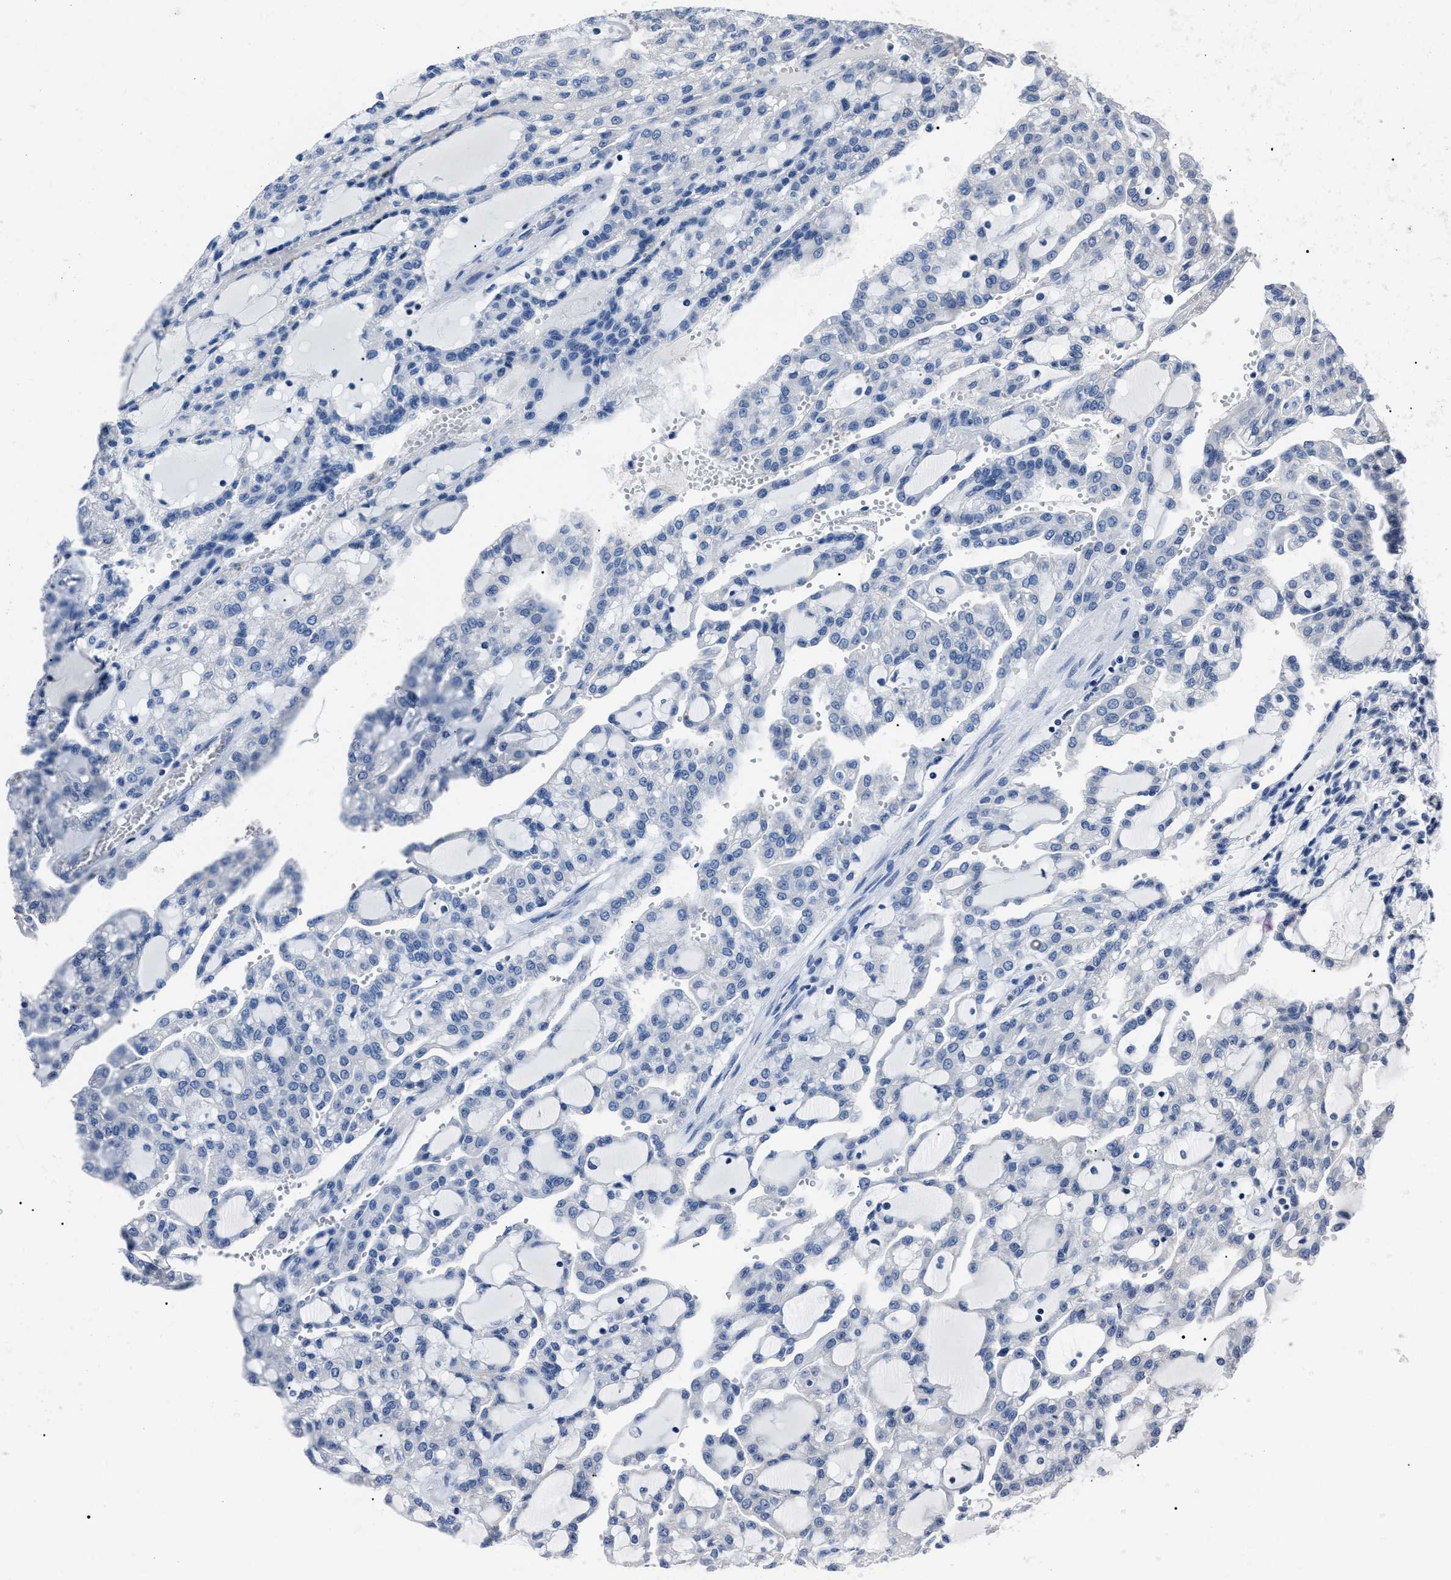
{"staining": {"intensity": "negative", "quantity": "none", "location": "none"}, "tissue": "renal cancer", "cell_type": "Tumor cells", "image_type": "cancer", "snomed": [{"axis": "morphology", "description": "Adenocarcinoma, NOS"}, {"axis": "topography", "description": "Kidney"}], "caption": "DAB (3,3'-diaminobenzidine) immunohistochemical staining of renal cancer displays no significant positivity in tumor cells. (DAB (3,3'-diaminobenzidine) immunohistochemistry (IHC) visualized using brightfield microscopy, high magnification).", "gene": "LRWD1", "patient": {"sex": "male", "age": 63}}